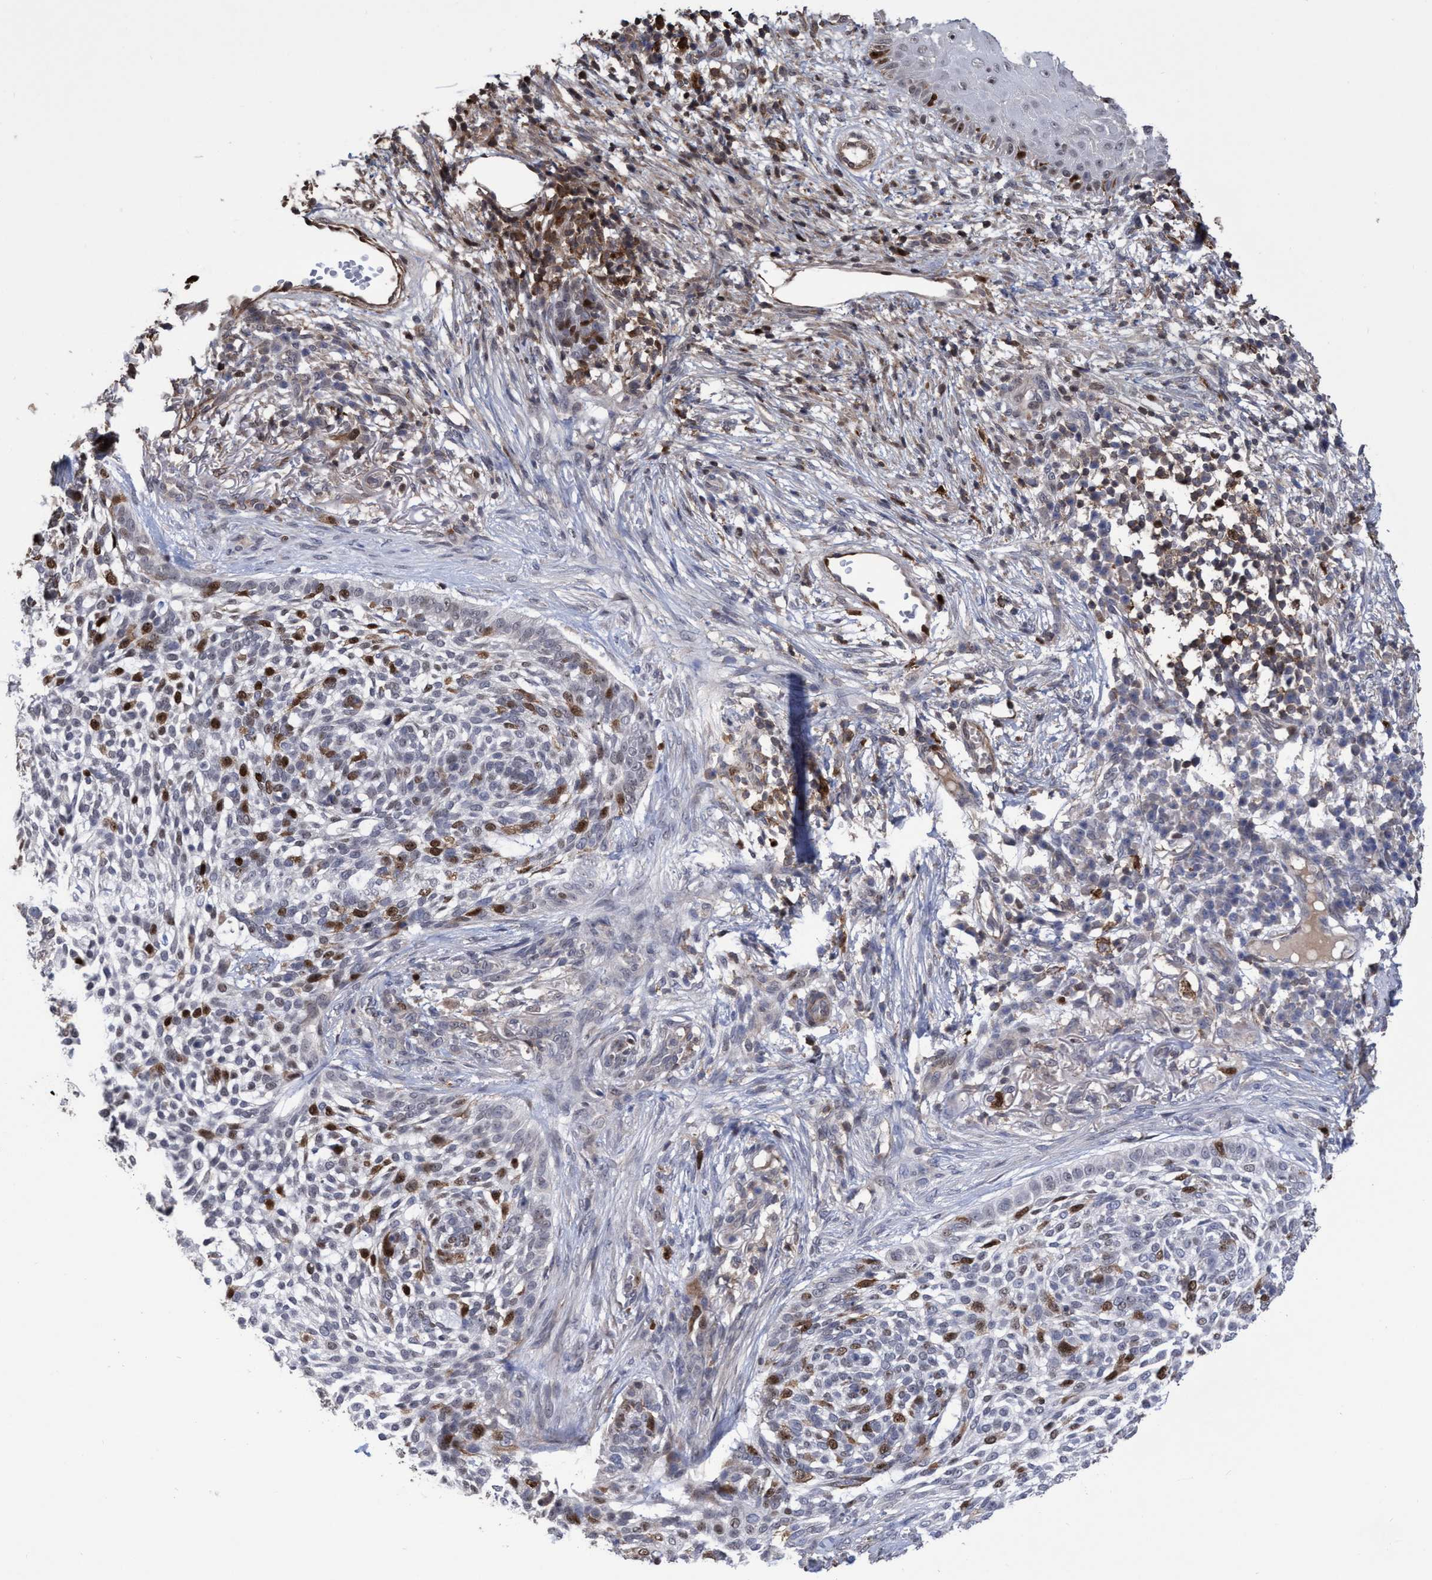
{"staining": {"intensity": "strong", "quantity": "<25%", "location": "nuclear"}, "tissue": "skin cancer", "cell_type": "Tumor cells", "image_type": "cancer", "snomed": [{"axis": "morphology", "description": "Basal cell carcinoma"}, {"axis": "topography", "description": "Skin"}], "caption": "Immunohistochemical staining of skin cancer exhibits strong nuclear protein staining in about <25% of tumor cells.", "gene": "SLBP", "patient": {"sex": "female", "age": 64}}